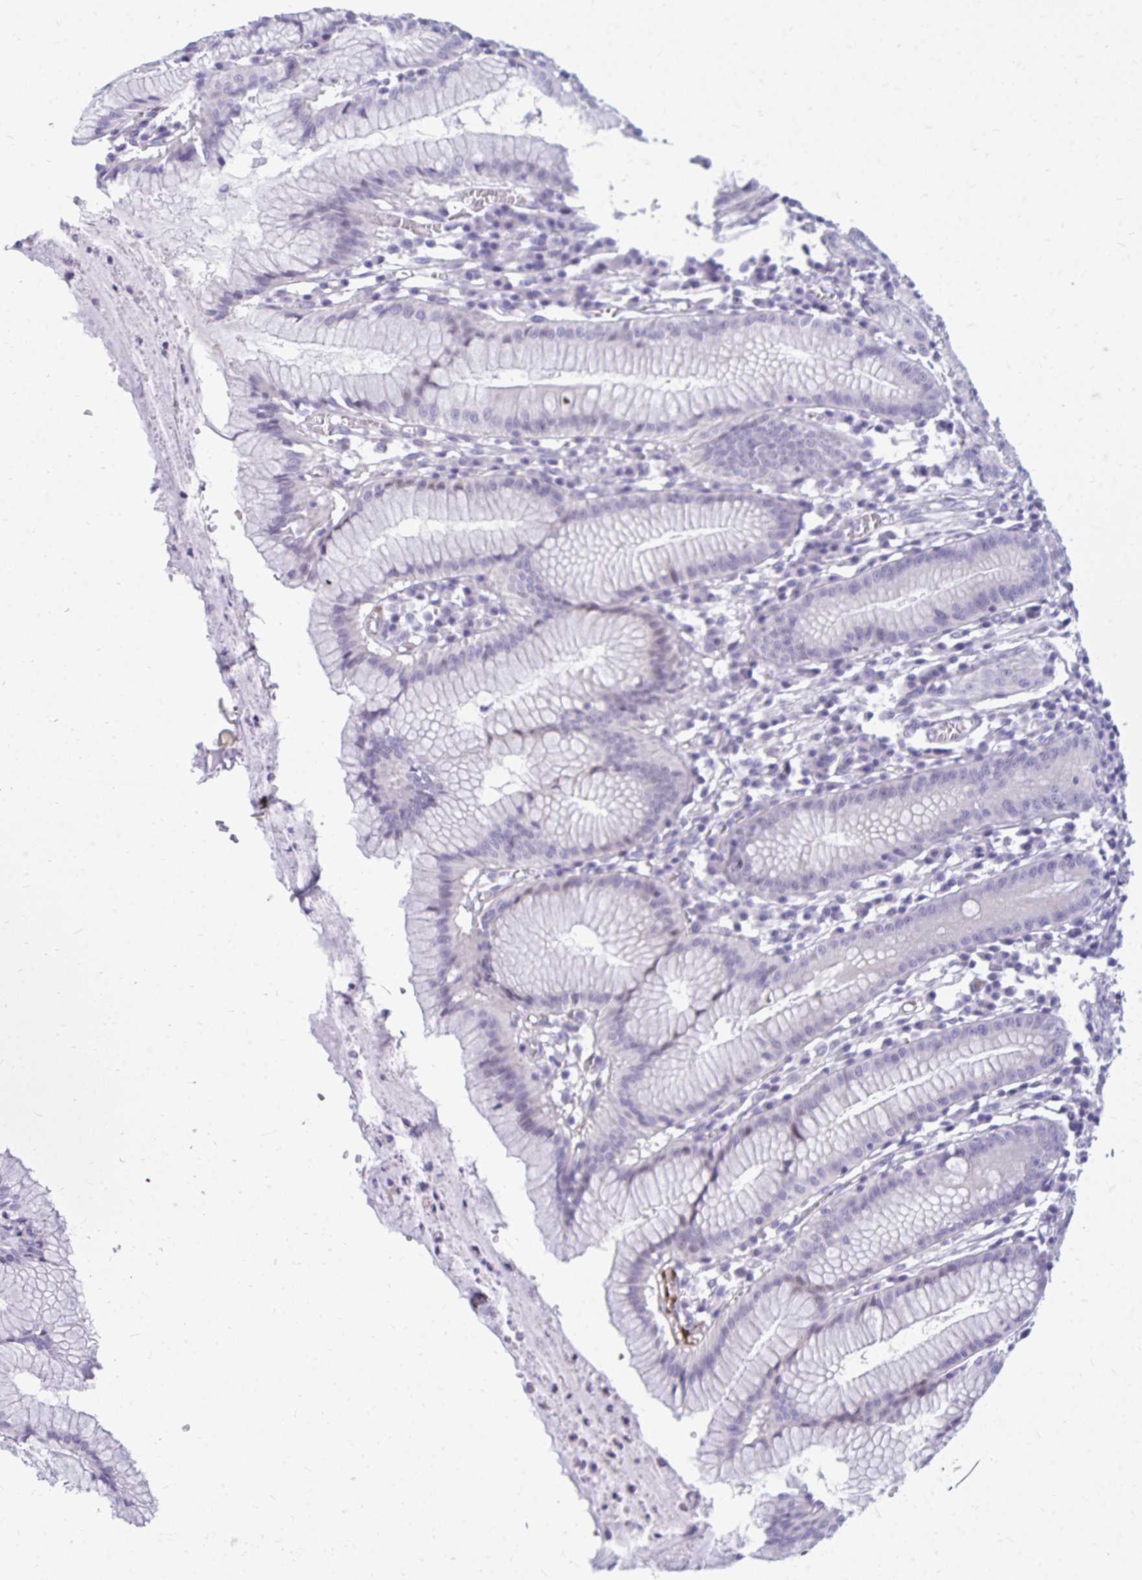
{"staining": {"intensity": "negative", "quantity": "none", "location": "none"}, "tissue": "stomach", "cell_type": "Glandular cells", "image_type": "normal", "snomed": [{"axis": "morphology", "description": "Normal tissue, NOS"}, {"axis": "topography", "description": "Stomach"}], "caption": "Immunohistochemistry (IHC) histopathology image of unremarkable stomach stained for a protein (brown), which displays no staining in glandular cells.", "gene": "TSBP1", "patient": {"sex": "male", "age": 55}}